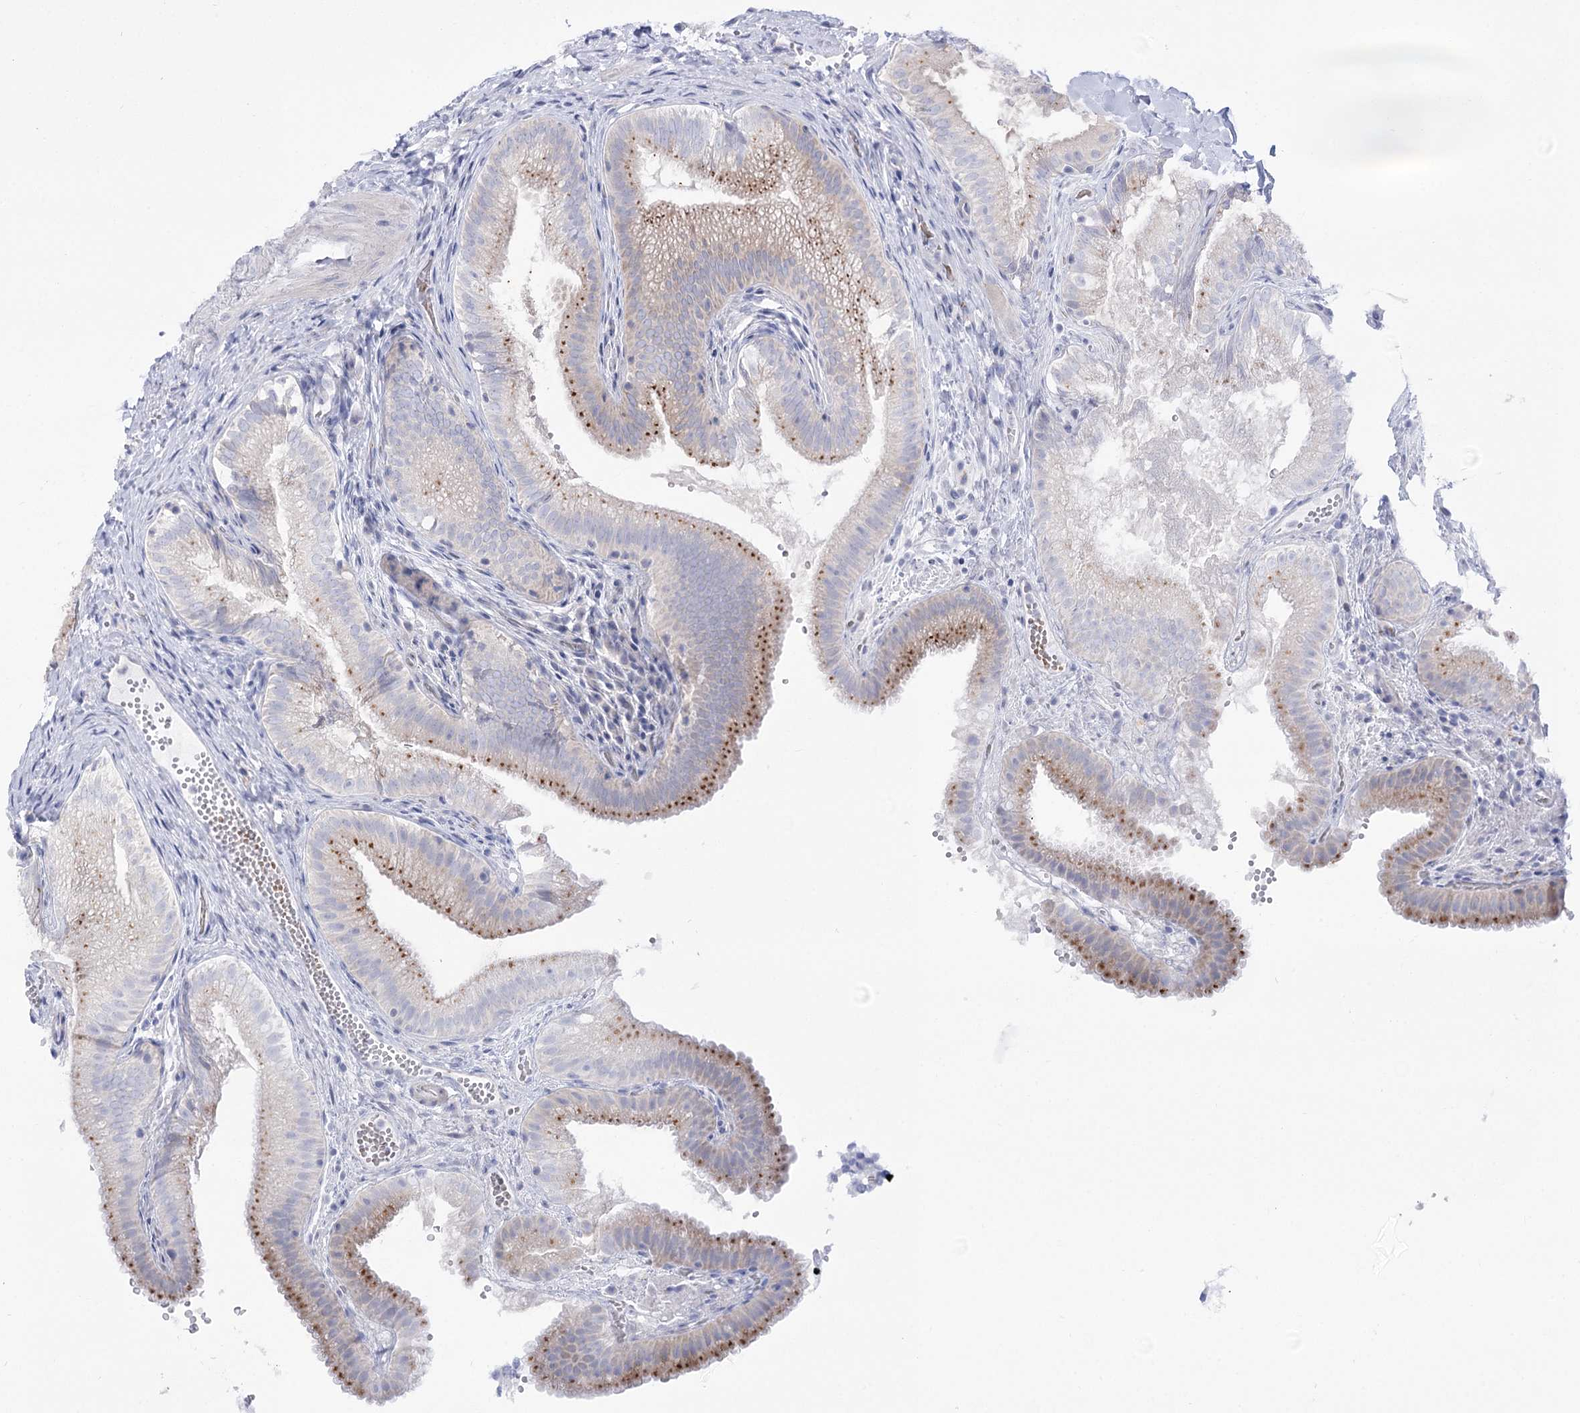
{"staining": {"intensity": "moderate", "quantity": "25%-75%", "location": "cytoplasmic/membranous"}, "tissue": "gallbladder", "cell_type": "Glandular cells", "image_type": "normal", "snomed": [{"axis": "morphology", "description": "Normal tissue, NOS"}, {"axis": "topography", "description": "Gallbladder"}], "caption": "Glandular cells show medium levels of moderate cytoplasmic/membranous expression in approximately 25%-75% of cells in normal human gallbladder.", "gene": "SIAE", "patient": {"sex": "female", "age": 30}}